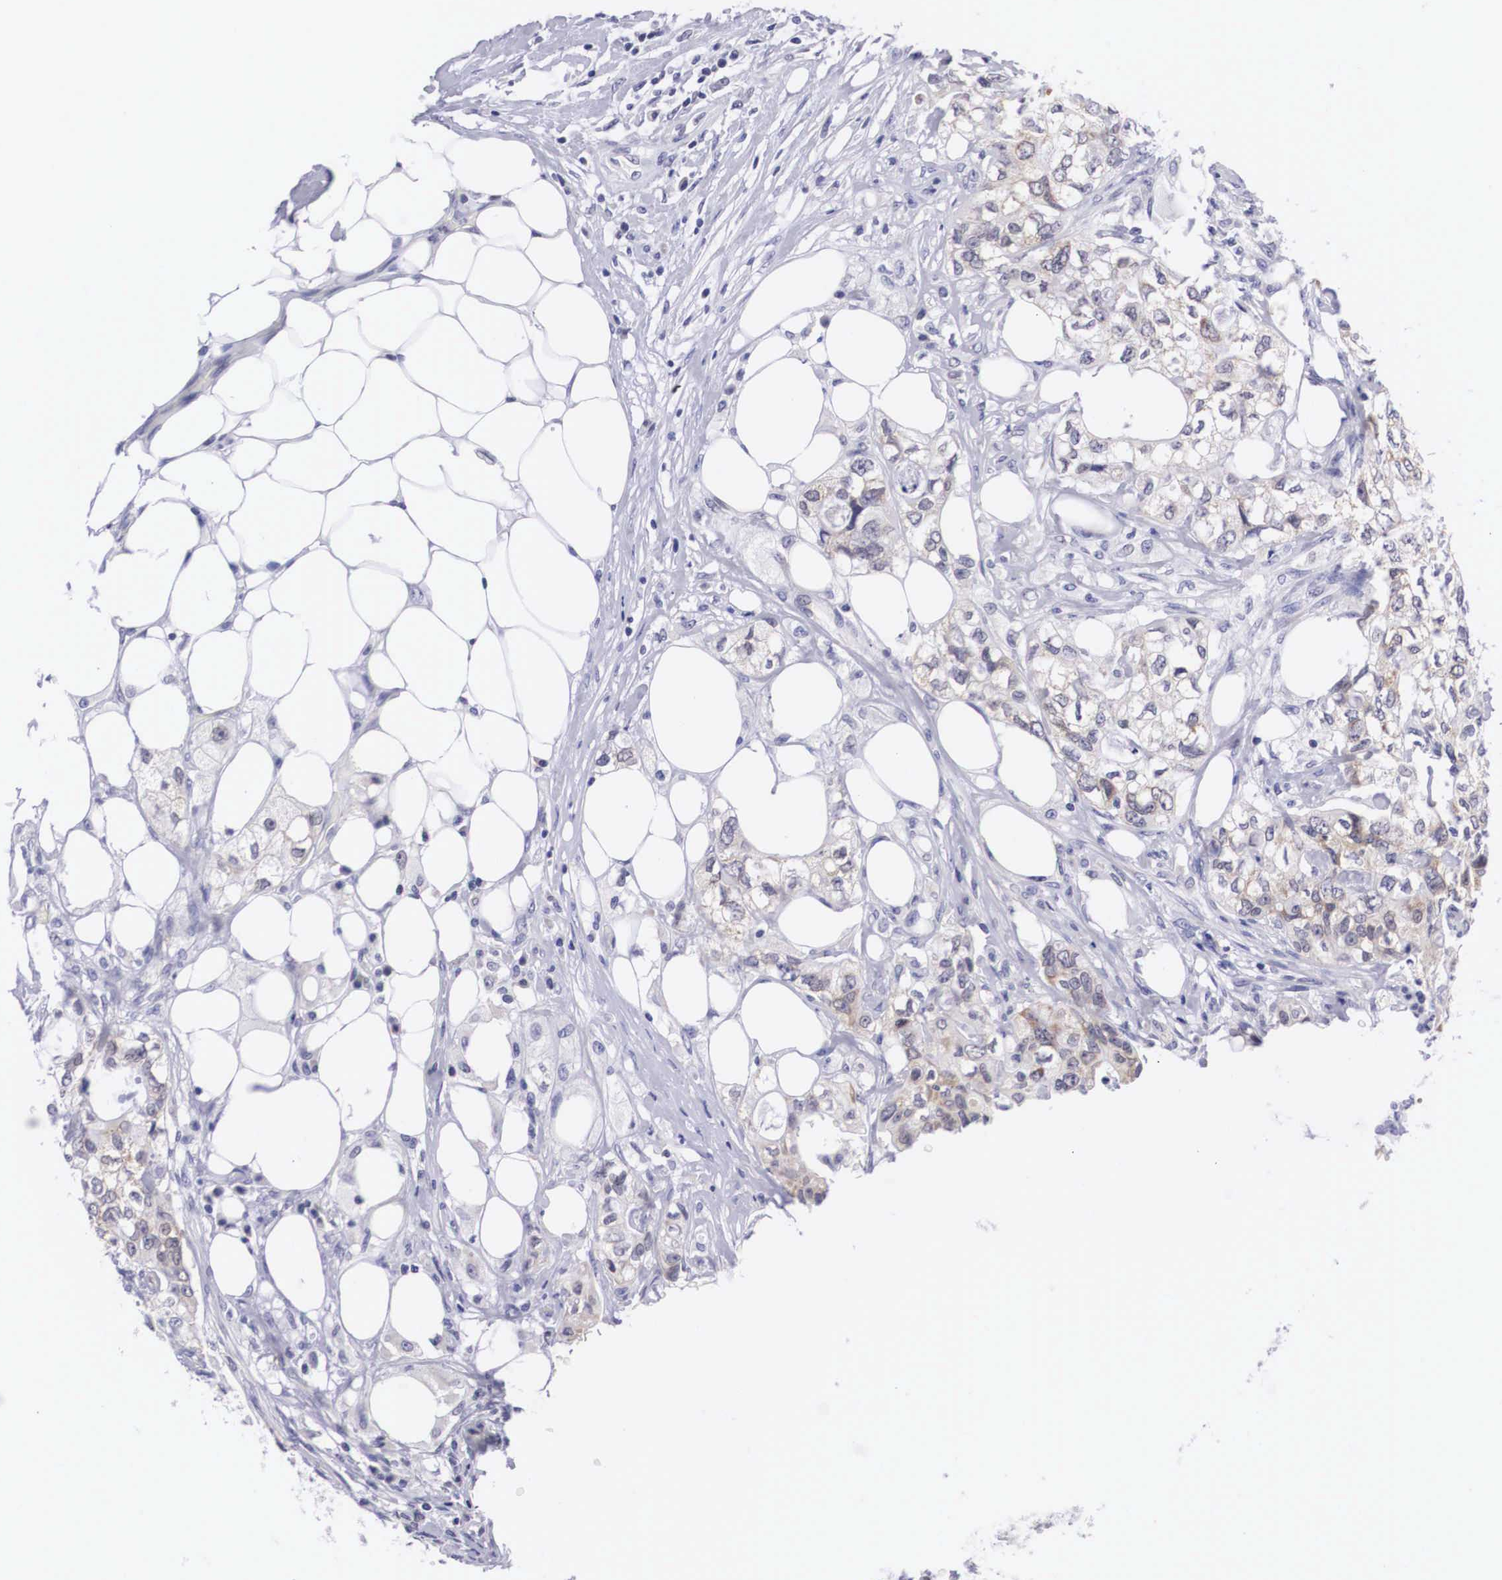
{"staining": {"intensity": "weak", "quantity": "<25%", "location": "cytoplasmic/membranous"}, "tissue": "colorectal cancer", "cell_type": "Tumor cells", "image_type": "cancer", "snomed": [{"axis": "morphology", "description": "Adenocarcinoma, NOS"}, {"axis": "topography", "description": "Rectum"}], "caption": "High magnification brightfield microscopy of colorectal adenocarcinoma stained with DAB (brown) and counterstained with hematoxylin (blue): tumor cells show no significant expression.", "gene": "SOX11", "patient": {"sex": "female", "age": 57}}